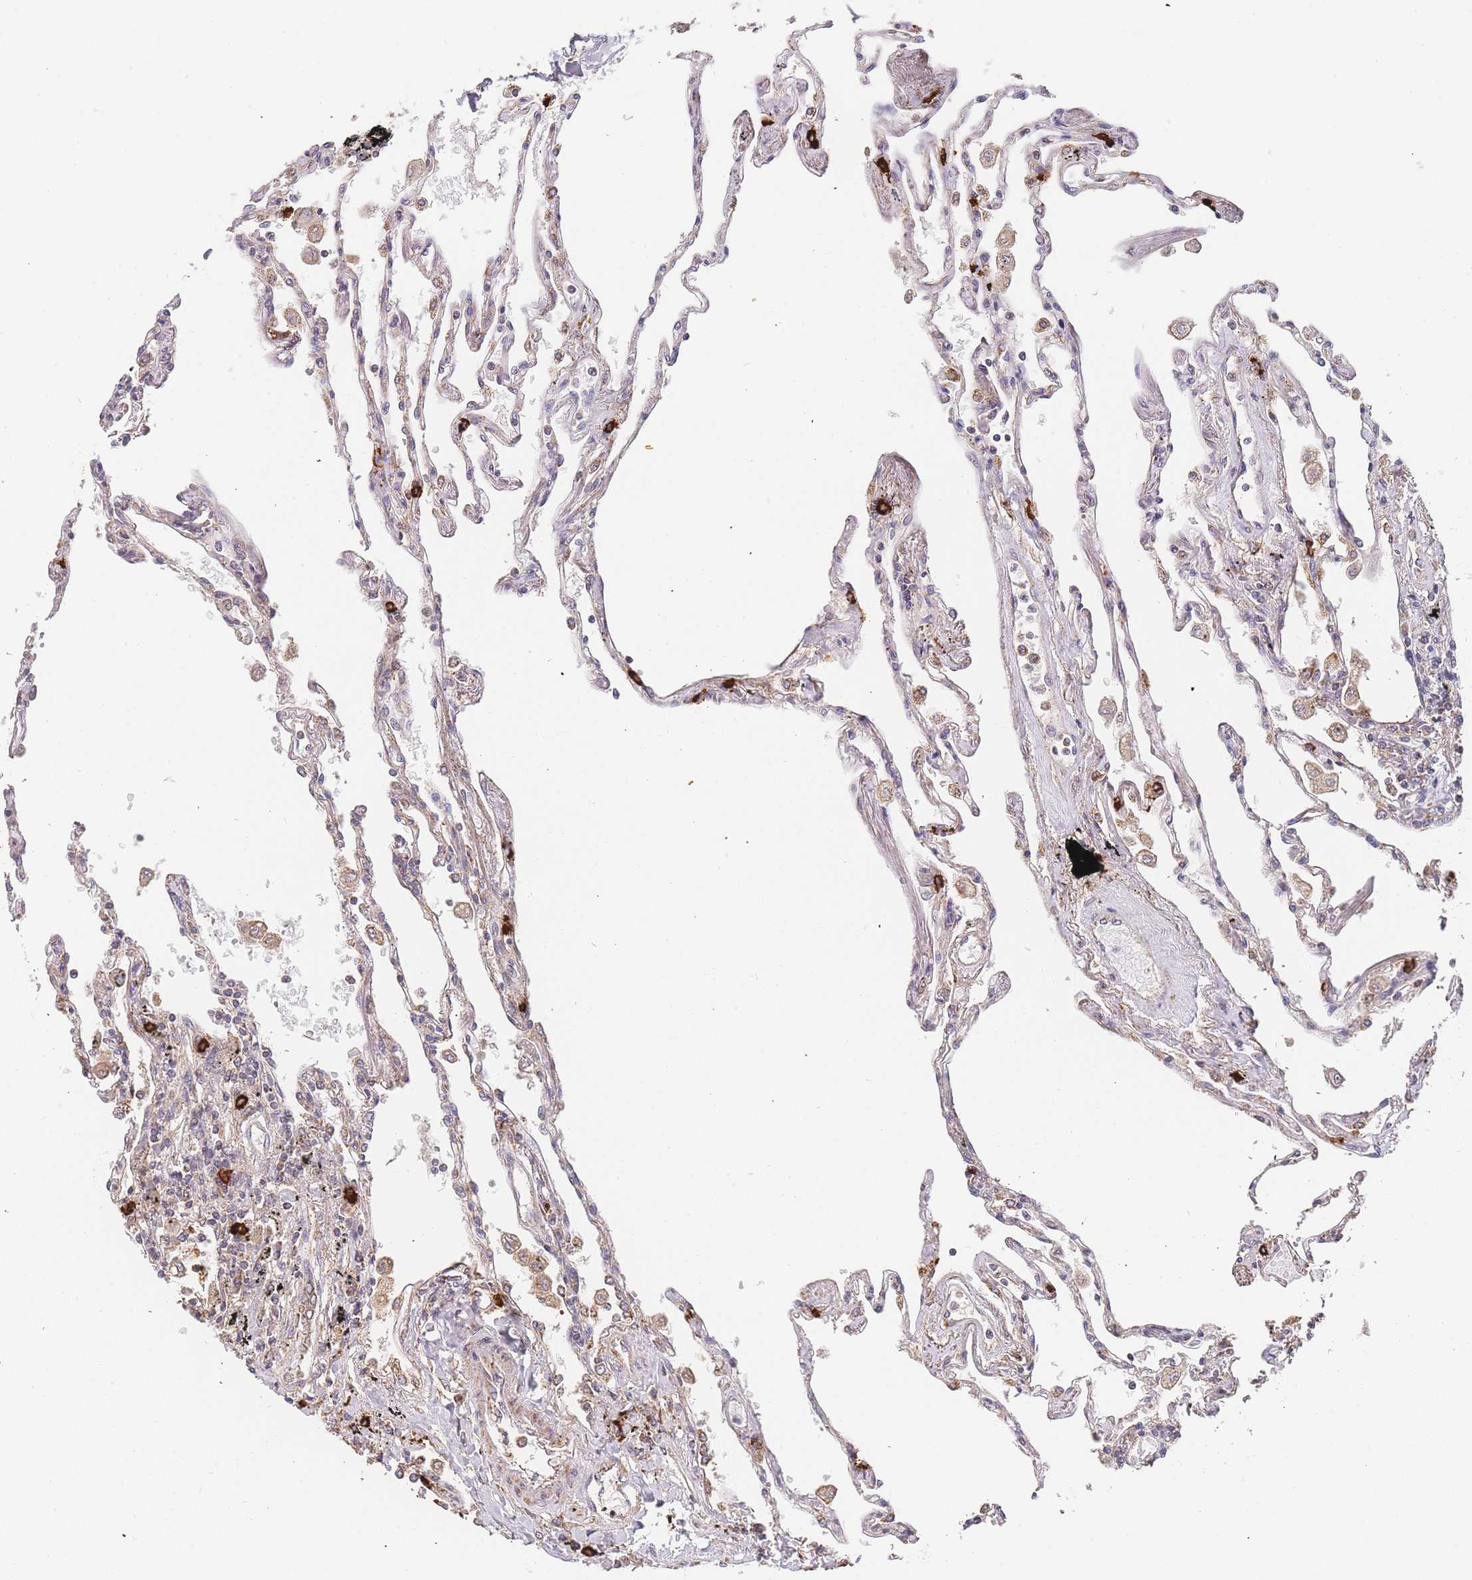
{"staining": {"intensity": "weak", "quantity": "25%-75%", "location": "cytoplasmic/membranous"}, "tissue": "lung", "cell_type": "Alveolar cells", "image_type": "normal", "snomed": [{"axis": "morphology", "description": "Normal tissue, NOS"}, {"axis": "topography", "description": "Lung"}], "caption": "This histopathology image demonstrates IHC staining of unremarkable lung, with low weak cytoplasmic/membranous expression in approximately 25%-75% of alveolar cells.", "gene": "ADCY9", "patient": {"sex": "female", "age": 67}}